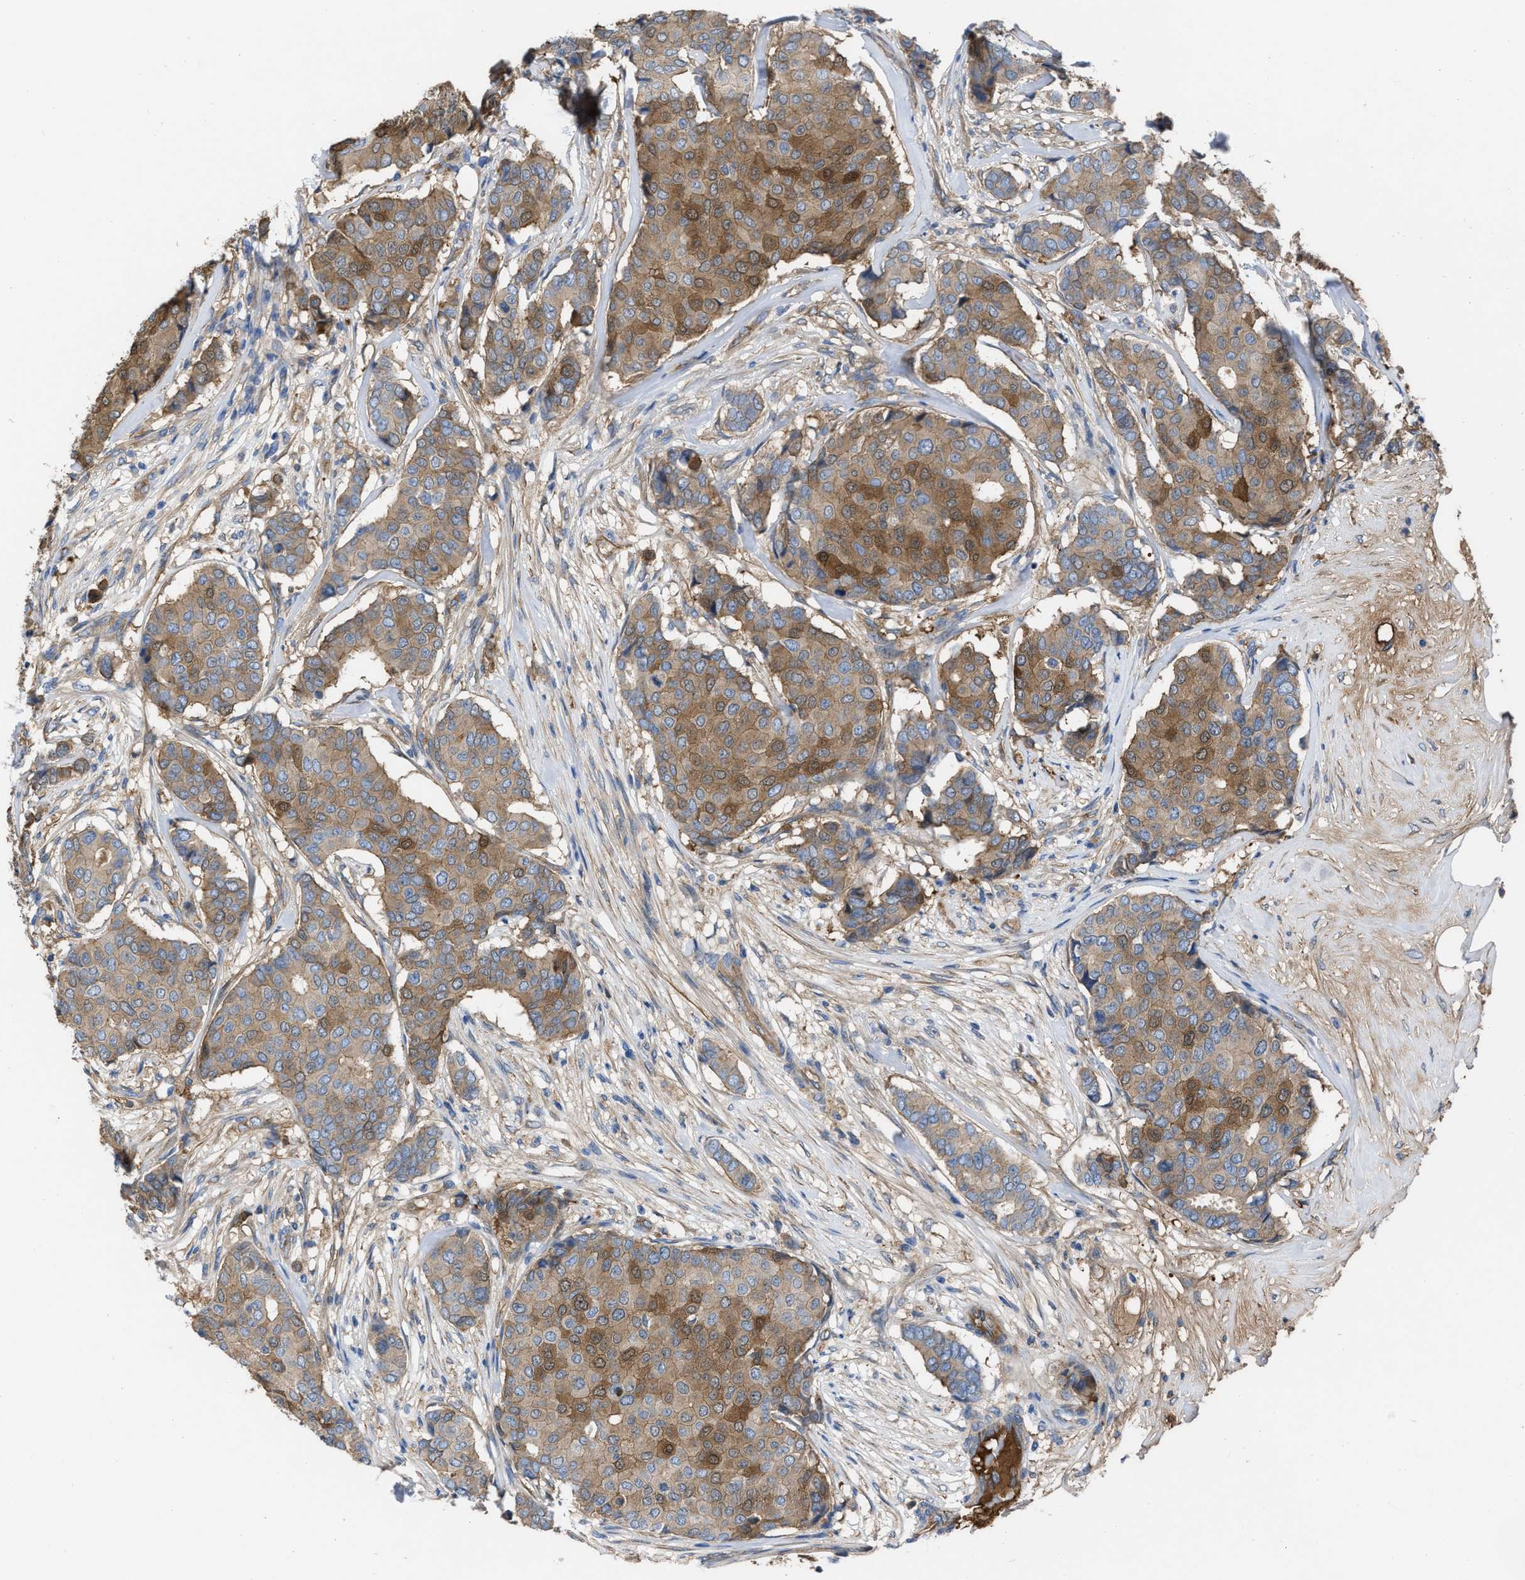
{"staining": {"intensity": "moderate", "quantity": "25%-75%", "location": "cytoplasmic/membranous"}, "tissue": "breast cancer", "cell_type": "Tumor cells", "image_type": "cancer", "snomed": [{"axis": "morphology", "description": "Duct carcinoma"}, {"axis": "topography", "description": "Breast"}], "caption": "The photomicrograph reveals staining of breast invasive ductal carcinoma, revealing moderate cytoplasmic/membranous protein expression (brown color) within tumor cells.", "gene": "TRIOBP", "patient": {"sex": "female", "age": 75}}